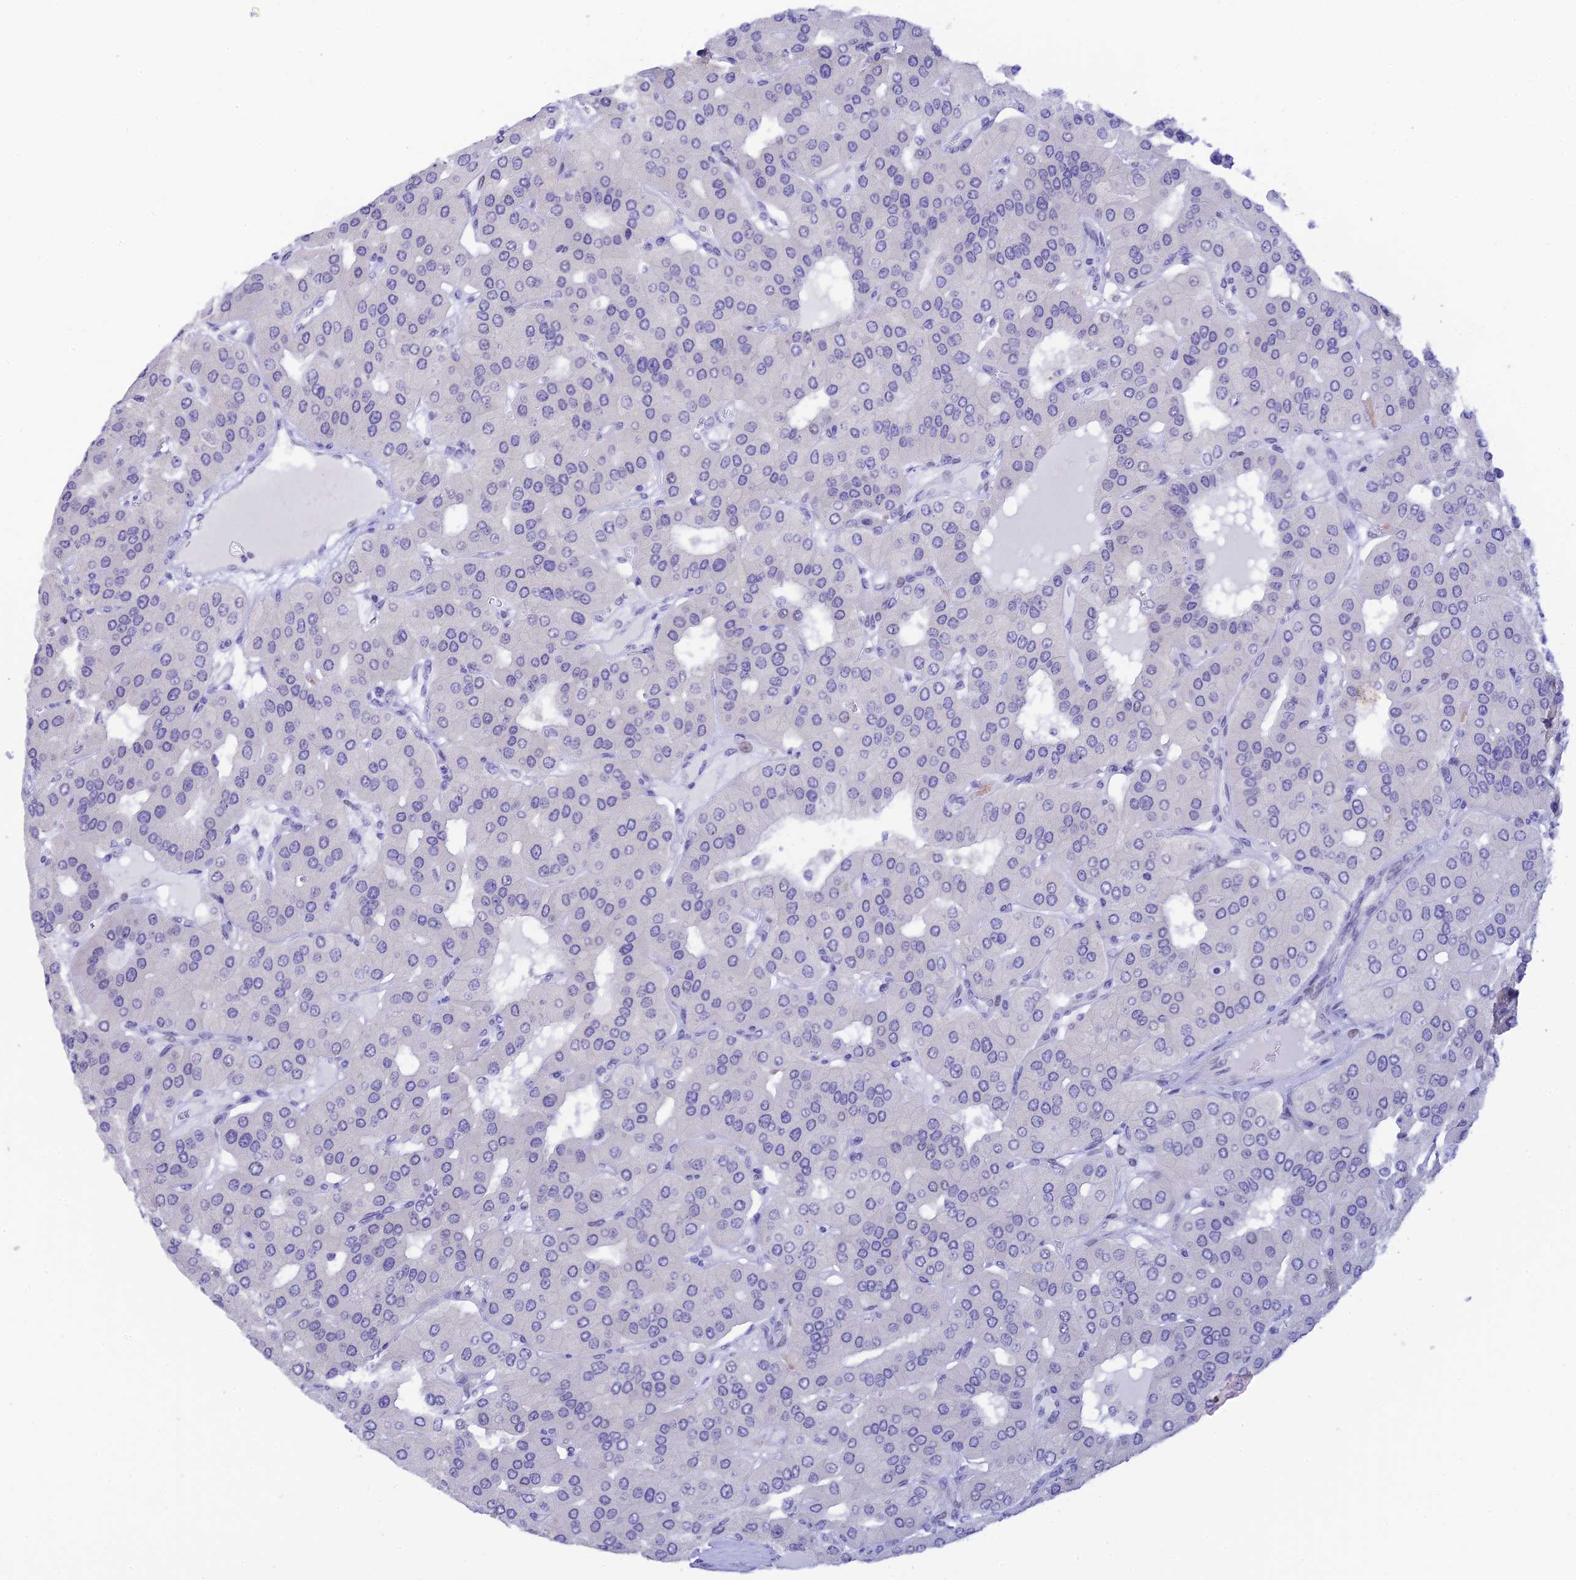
{"staining": {"intensity": "negative", "quantity": "none", "location": "none"}, "tissue": "parathyroid gland", "cell_type": "Glandular cells", "image_type": "normal", "snomed": [{"axis": "morphology", "description": "Normal tissue, NOS"}, {"axis": "morphology", "description": "Adenoma, NOS"}, {"axis": "topography", "description": "Parathyroid gland"}], "caption": "Immunohistochemical staining of unremarkable parathyroid gland shows no significant expression in glandular cells. (Brightfield microscopy of DAB (3,3'-diaminobenzidine) IHC at high magnification).", "gene": "RASGEF1B", "patient": {"sex": "female", "age": 86}}